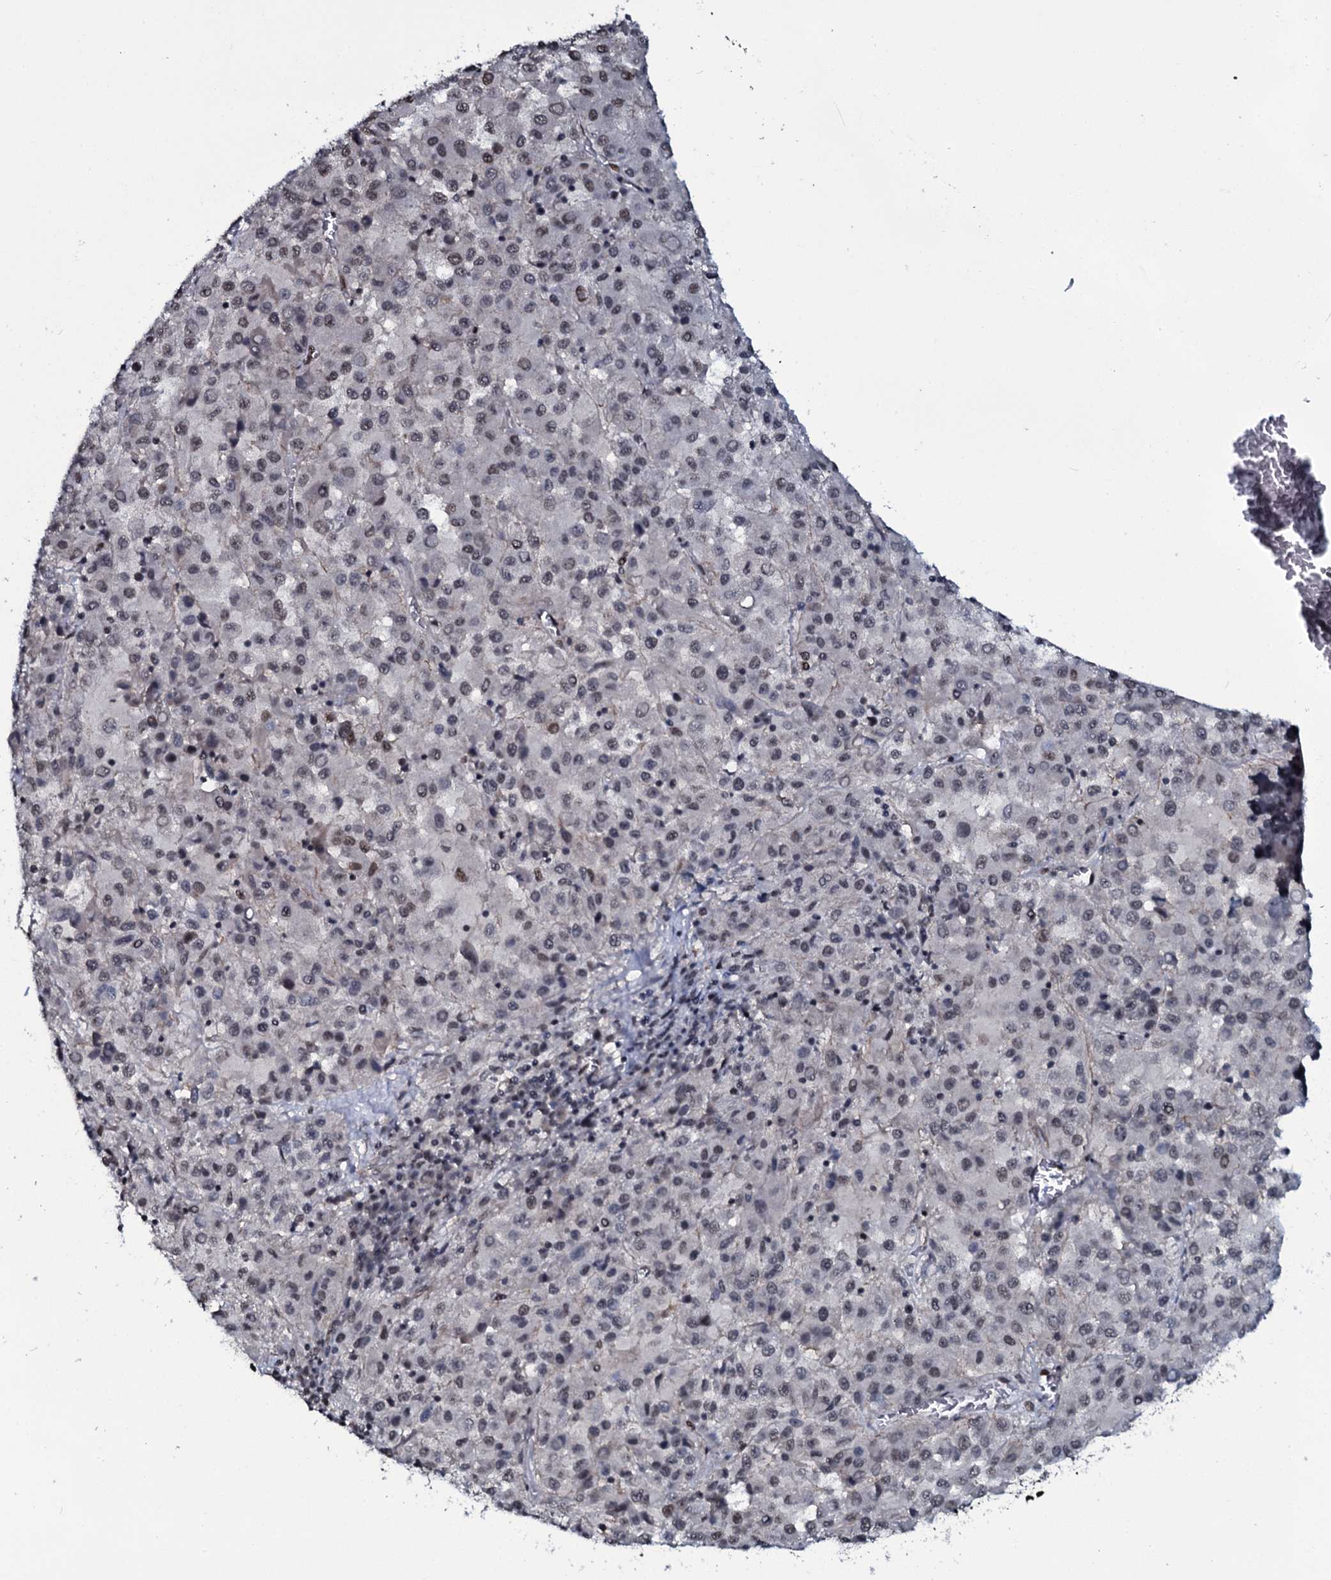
{"staining": {"intensity": "weak", "quantity": "<25%", "location": "nuclear"}, "tissue": "melanoma", "cell_type": "Tumor cells", "image_type": "cancer", "snomed": [{"axis": "morphology", "description": "Malignant melanoma, Metastatic site"}, {"axis": "topography", "description": "Lung"}], "caption": "There is no significant positivity in tumor cells of malignant melanoma (metastatic site).", "gene": "SH2D4B", "patient": {"sex": "male", "age": 64}}